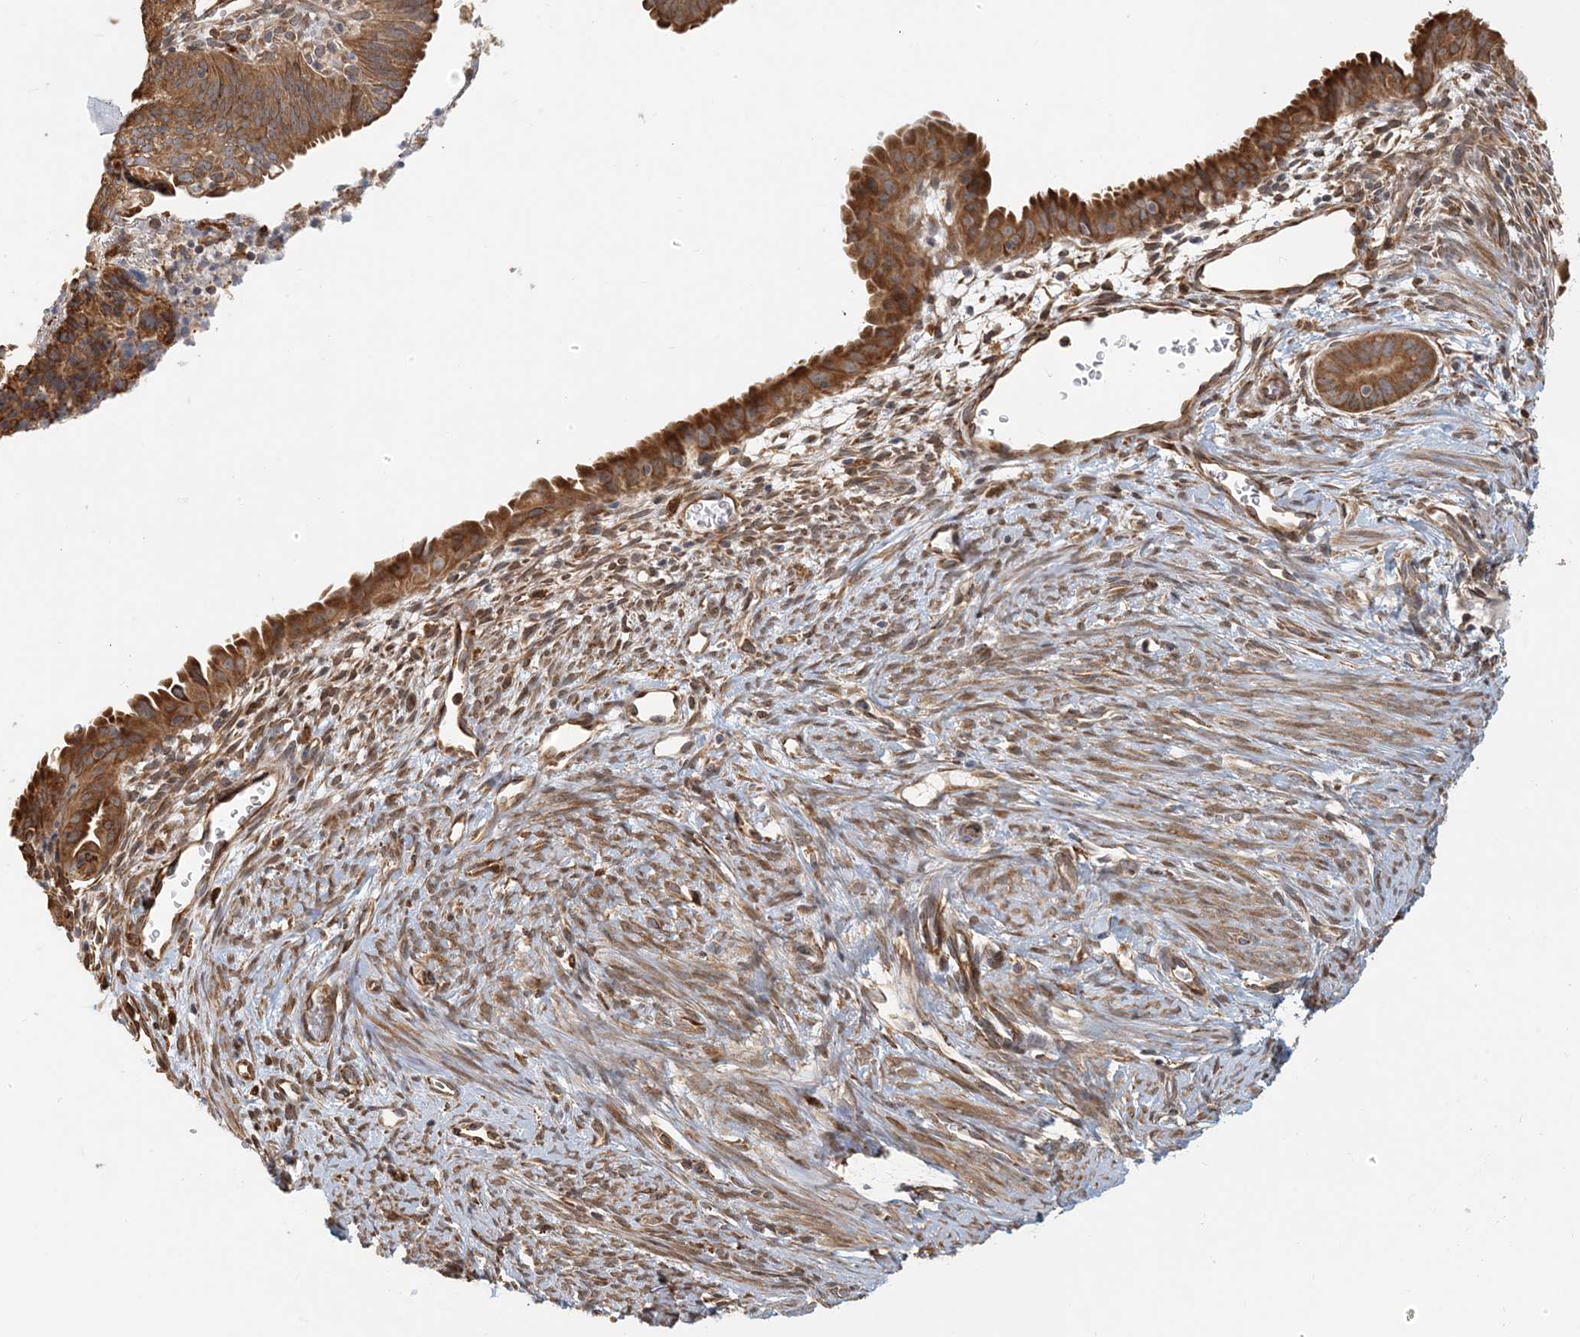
{"staining": {"intensity": "moderate", "quantity": ">75%", "location": "cytoplasmic/membranous"}, "tissue": "endometrial cancer", "cell_type": "Tumor cells", "image_type": "cancer", "snomed": [{"axis": "morphology", "description": "Adenocarcinoma, NOS"}, {"axis": "topography", "description": "Endometrium"}], "caption": "Adenocarcinoma (endometrial) stained with DAB immunohistochemistry demonstrates medium levels of moderate cytoplasmic/membranous expression in approximately >75% of tumor cells.", "gene": "HNMT", "patient": {"sex": "female", "age": 51}}